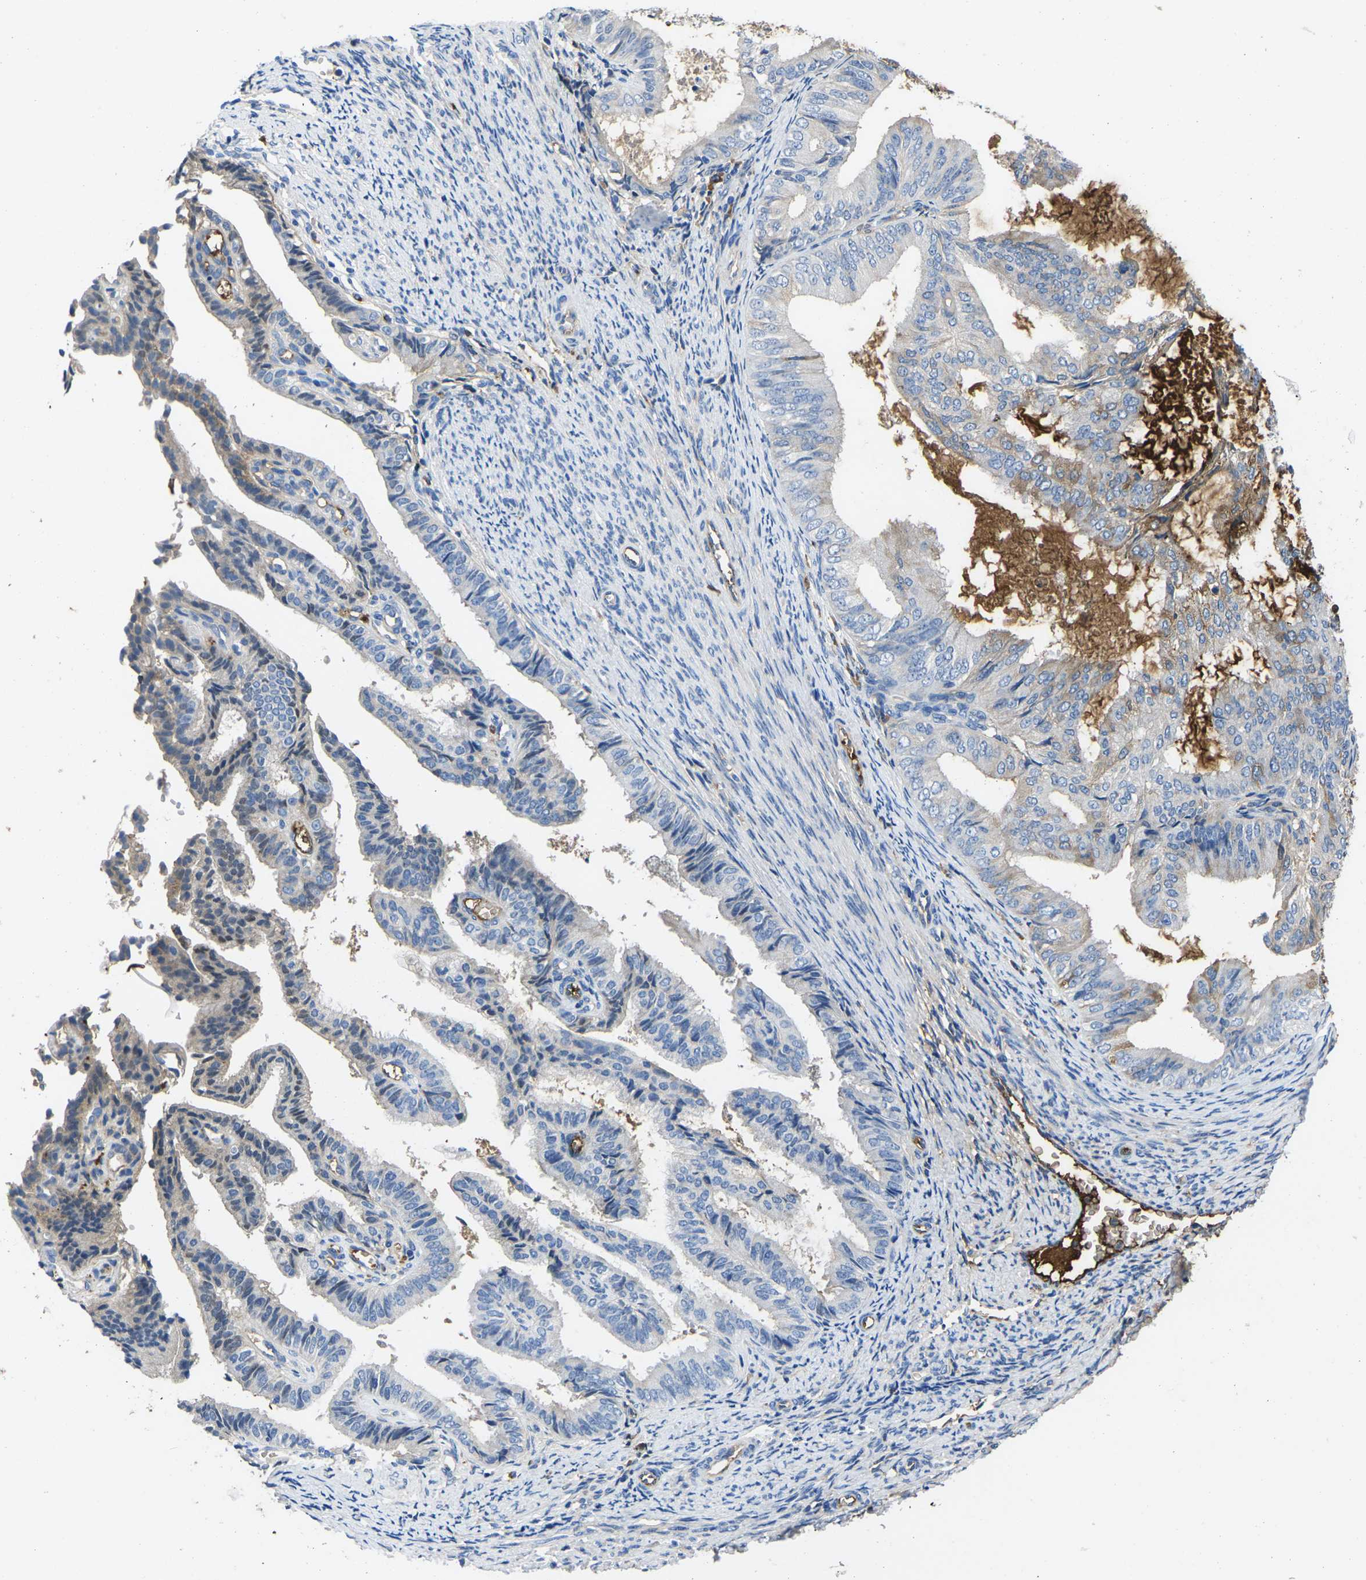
{"staining": {"intensity": "weak", "quantity": "<25%", "location": "cytoplasmic/membranous"}, "tissue": "endometrial cancer", "cell_type": "Tumor cells", "image_type": "cancer", "snomed": [{"axis": "morphology", "description": "Adenocarcinoma, NOS"}, {"axis": "topography", "description": "Endometrium"}], "caption": "Endometrial cancer was stained to show a protein in brown. There is no significant expression in tumor cells.", "gene": "GREM2", "patient": {"sex": "female", "age": 58}}